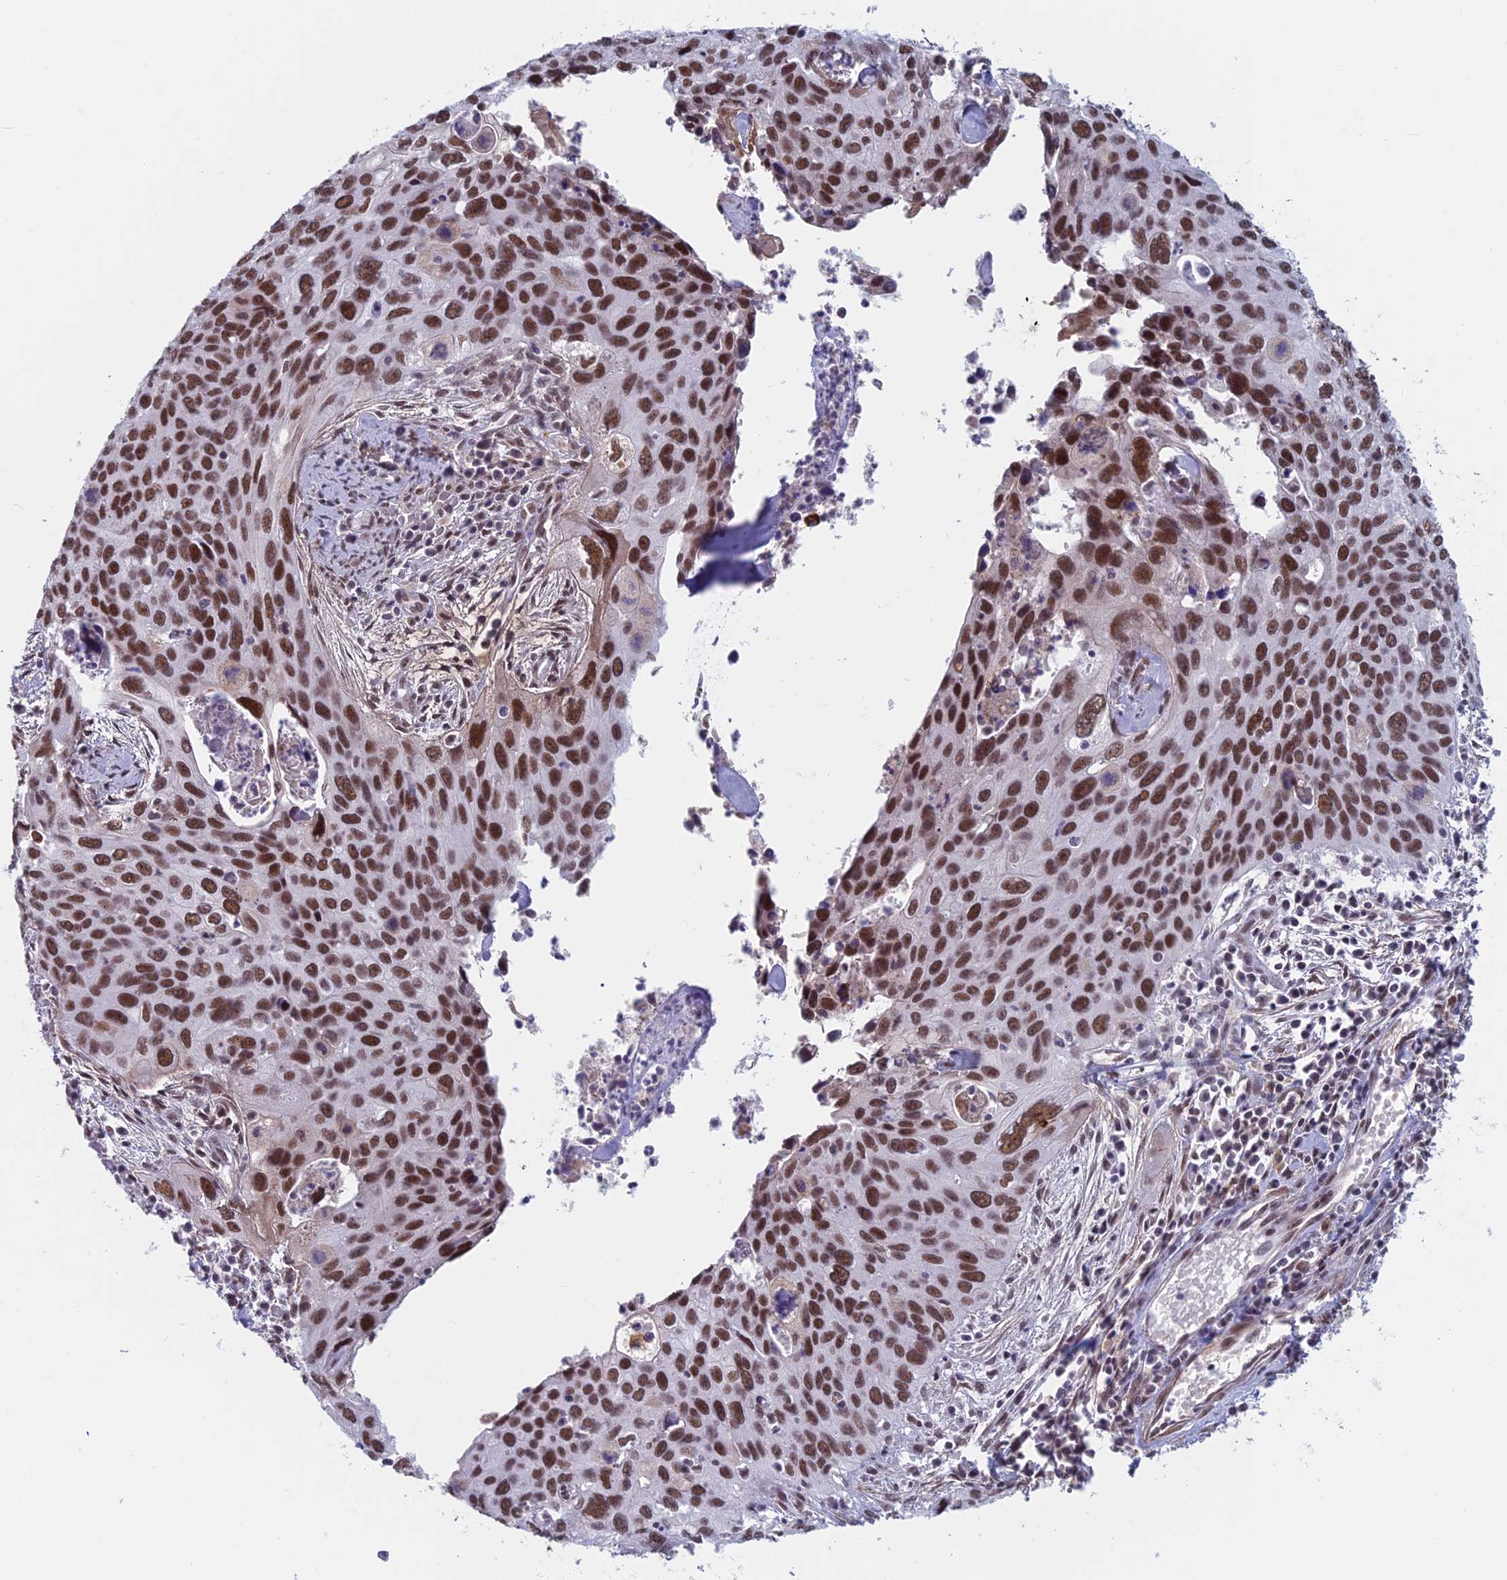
{"staining": {"intensity": "moderate", "quantity": ">75%", "location": "nuclear"}, "tissue": "cervical cancer", "cell_type": "Tumor cells", "image_type": "cancer", "snomed": [{"axis": "morphology", "description": "Squamous cell carcinoma, NOS"}, {"axis": "topography", "description": "Cervix"}], "caption": "Tumor cells exhibit moderate nuclear positivity in about >75% of cells in squamous cell carcinoma (cervical). (Stains: DAB in brown, nuclei in blue, Microscopy: brightfield microscopy at high magnification).", "gene": "ASH2L", "patient": {"sex": "female", "age": 55}}